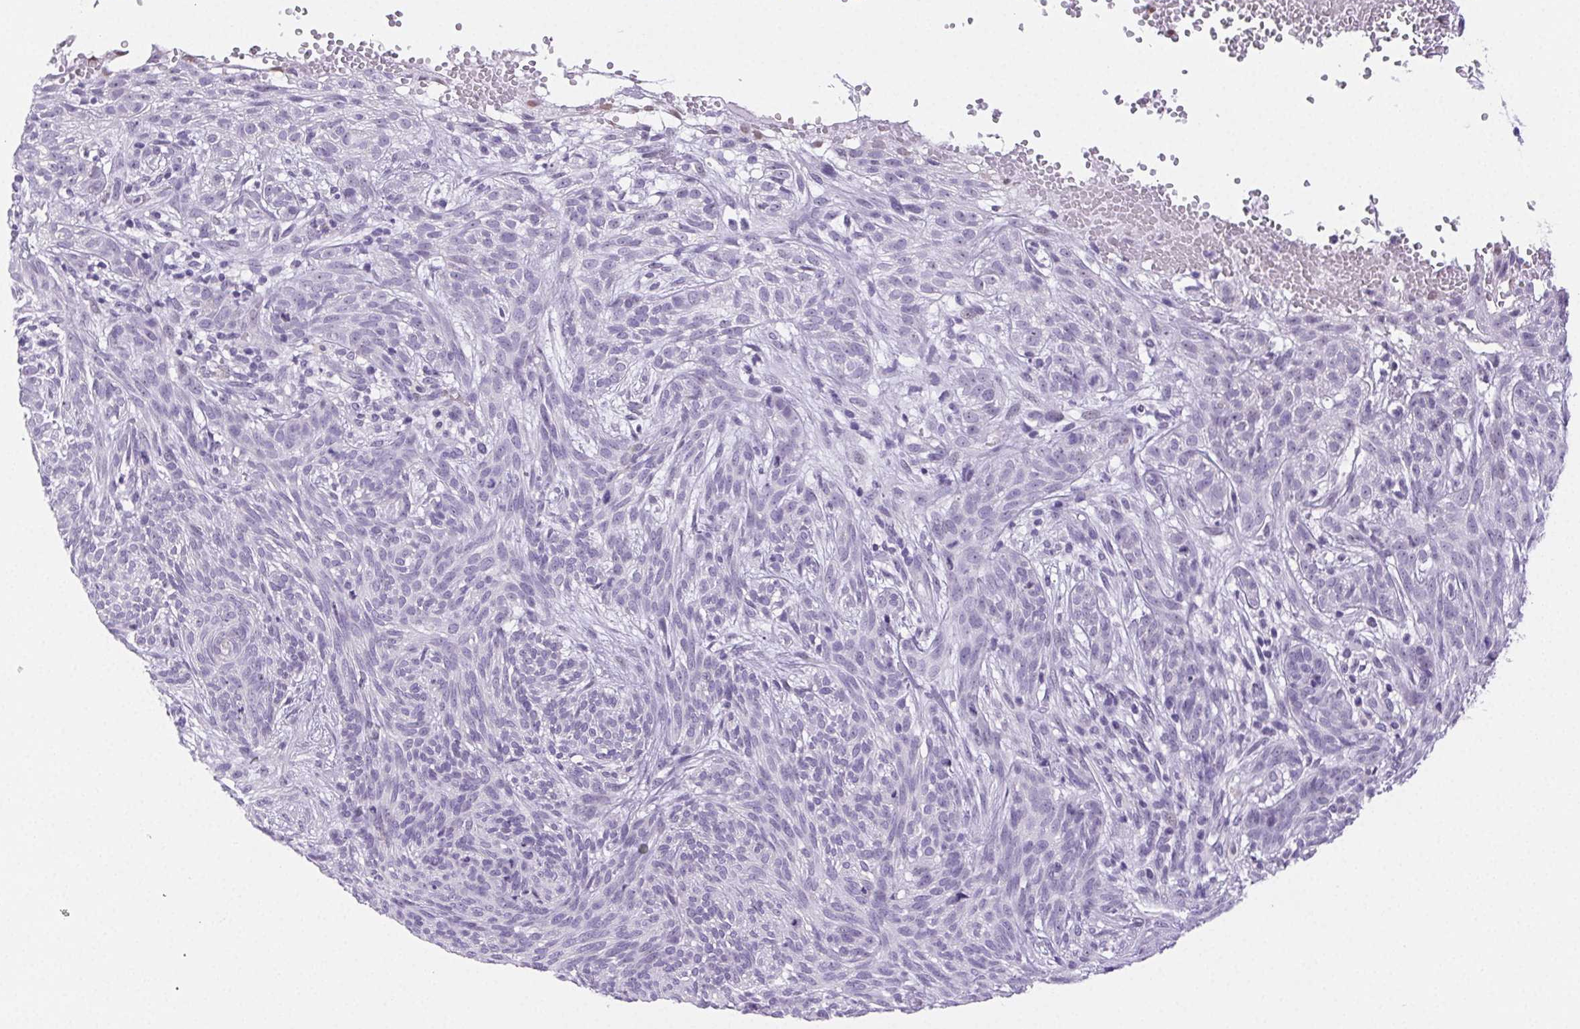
{"staining": {"intensity": "negative", "quantity": "none", "location": "none"}, "tissue": "skin cancer", "cell_type": "Tumor cells", "image_type": "cancer", "snomed": [{"axis": "morphology", "description": "Basal cell carcinoma"}, {"axis": "topography", "description": "Skin"}], "caption": "Tumor cells are negative for brown protein staining in skin cancer.", "gene": "ST8SIA3", "patient": {"sex": "male", "age": 84}}